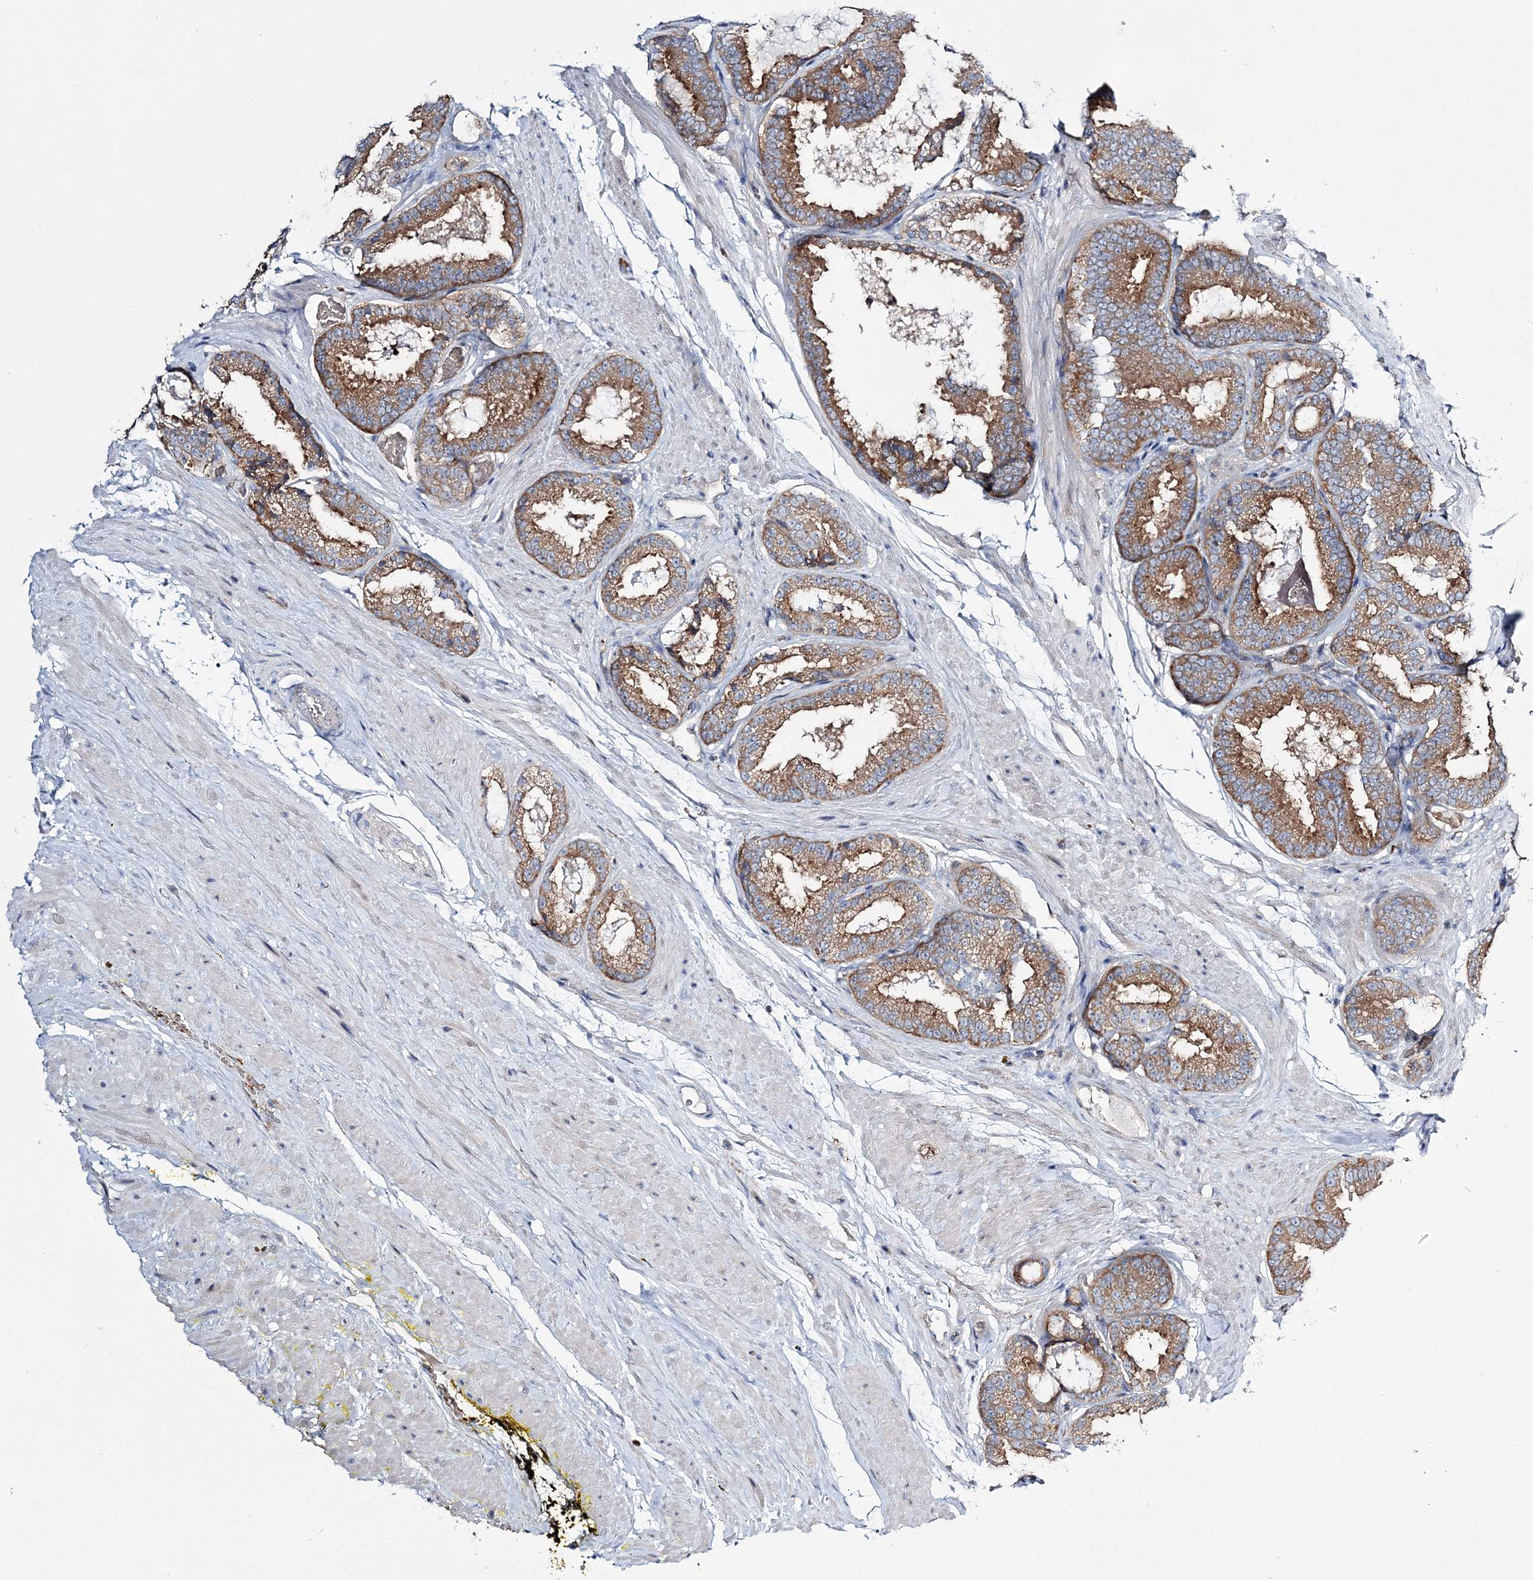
{"staining": {"intensity": "moderate", "quantity": ">75%", "location": "cytoplasmic/membranous"}, "tissue": "prostate cancer", "cell_type": "Tumor cells", "image_type": "cancer", "snomed": [{"axis": "morphology", "description": "Adenocarcinoma, Low grade"}, {"axis": "topography", "description": "Prostate"}], "caption": "Protein staining of prostate adenocarcinoma (low-grade) tissue exhibits moderate cytoplasmic/membranous positivity in approximately >75% of tumor cells.", "gene": "ATP11B", "patient": {"sex": "male", "age": 71}}